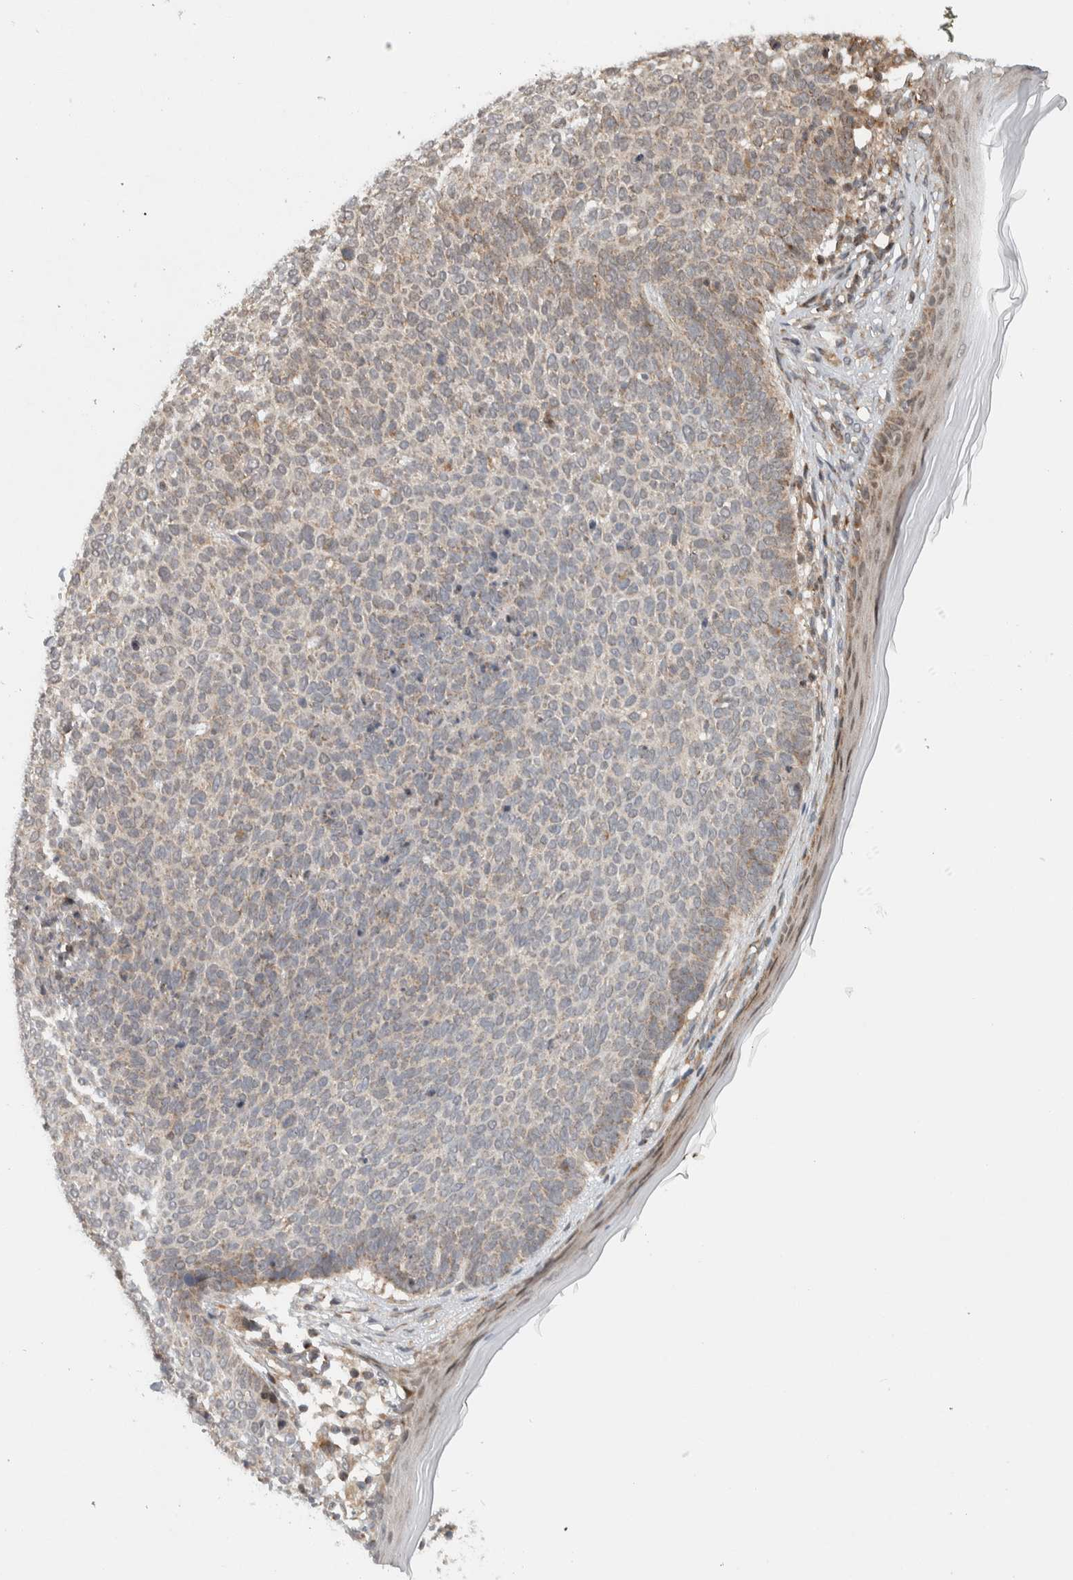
{"staining": {"intensity": "weak", "quantity": "<25%", "location": "cytoplasmic/membranous"}, "tissue": "skin cancer", "cell_type": "Tumor cells", "image_type": "cancer", "snomed": [{"axis": "morphology", "description": "Normal tissue, NOS"}, {"axis": "morphology", "description": "Basal cell carcinoma"}, {"axis": "topography", "description": "Skin"}], "caption": "Immunohistochemical staining of human skin cancer (basal cell carcinoma) demonstrates no significant expression in tumor cells.", "gene": "KLHL6", "patient": {"sex": "male", "age": 50}}